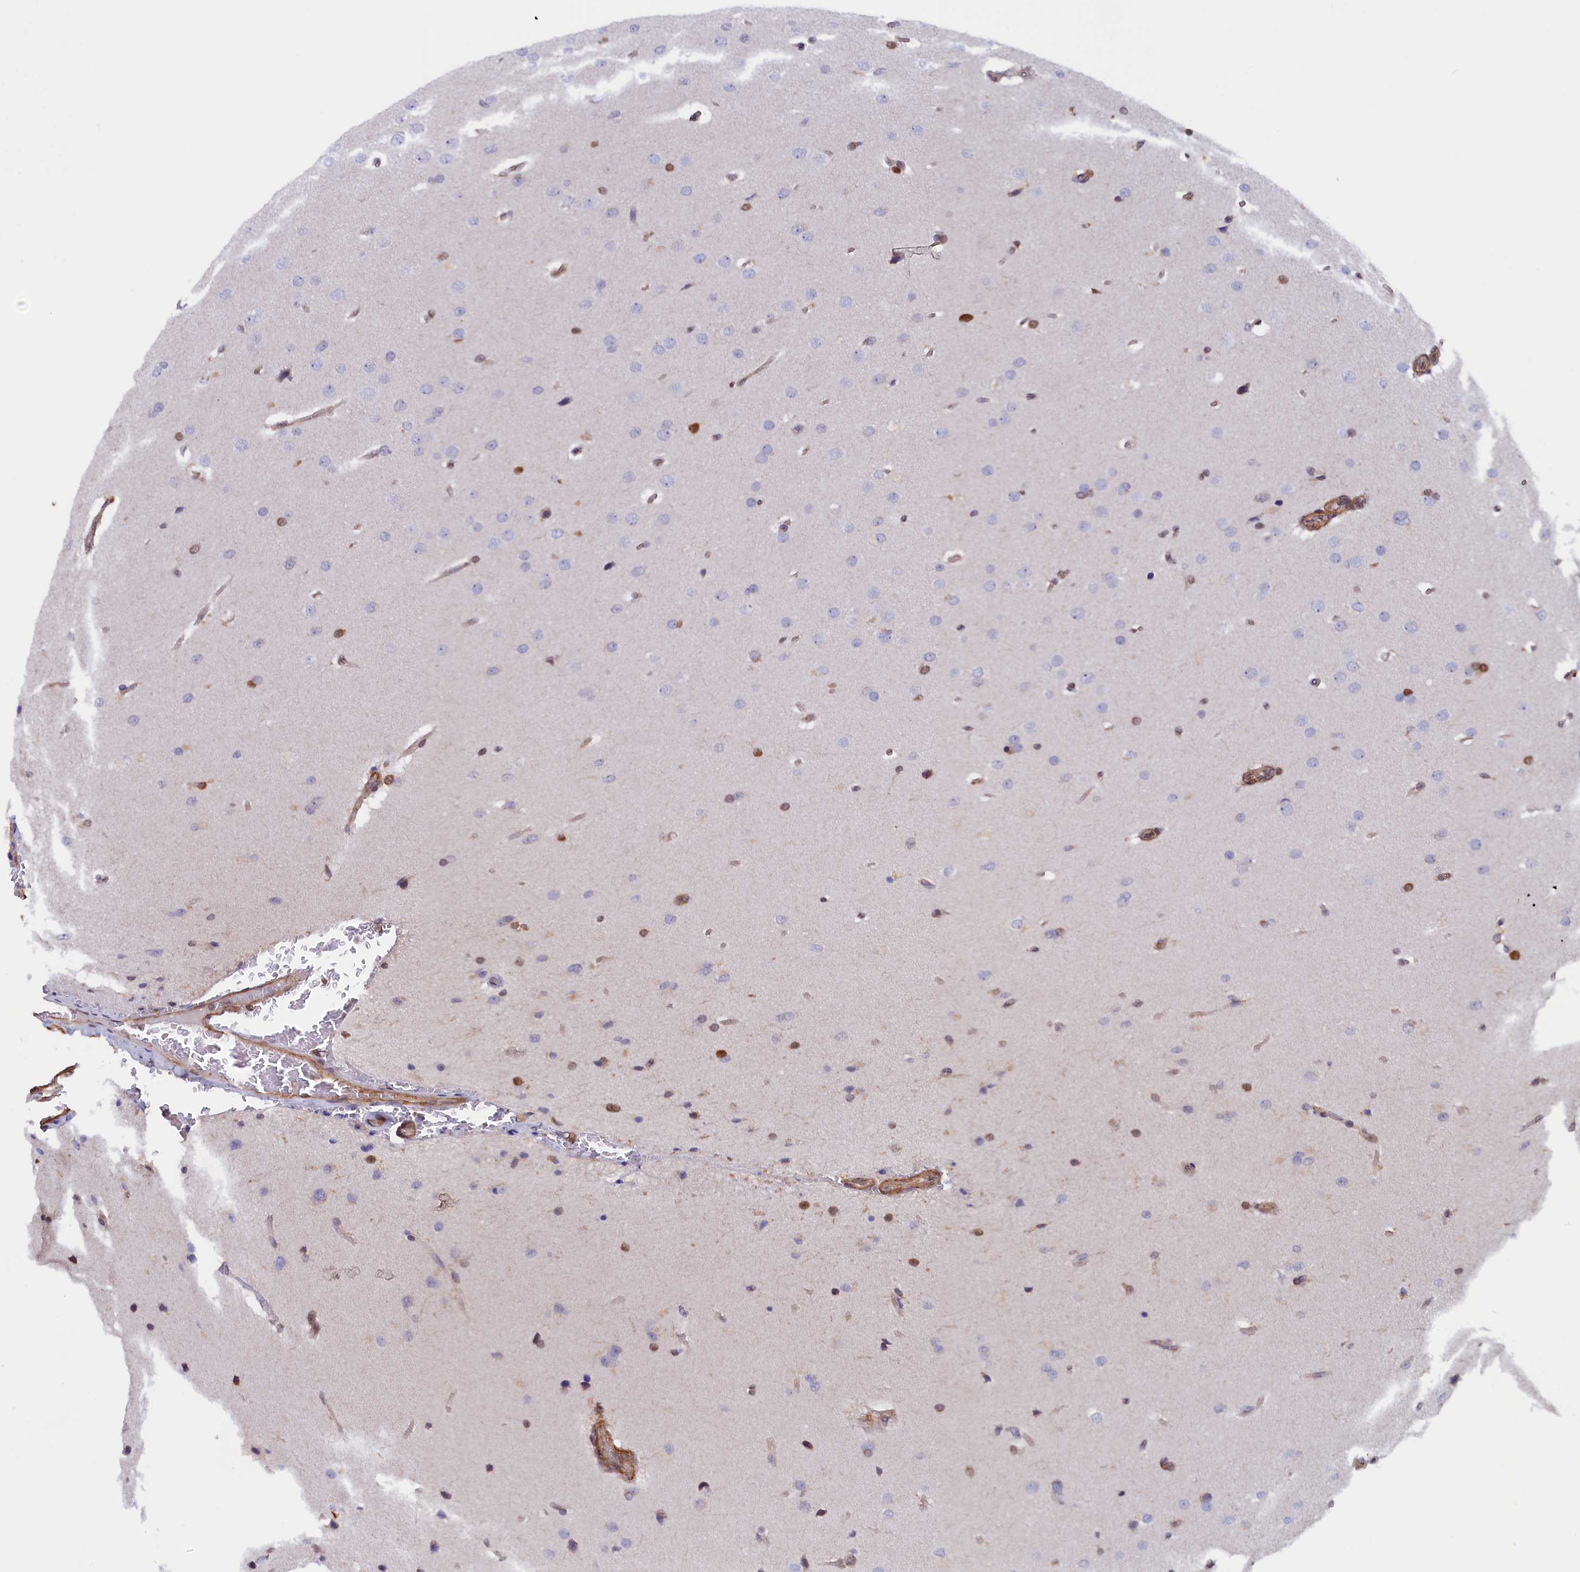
{"staining": {"intensity": "negative", "quantity": "none", "location": "none"}, "tissue": "glioma", "cell_type": "Tumor cells", "image_type": "cancer", "snomed": [{"axis": "morphology", "description": "Glioma, malignant, Low grade"}, {"axis": "topography", "description": "Brain"}], "caption": "Immunohistochemistry (IHC) of glioma exhibits no expression in tumor cells.", "gene": "JPT2", "patient": {"sex": "female", "age": 37}}